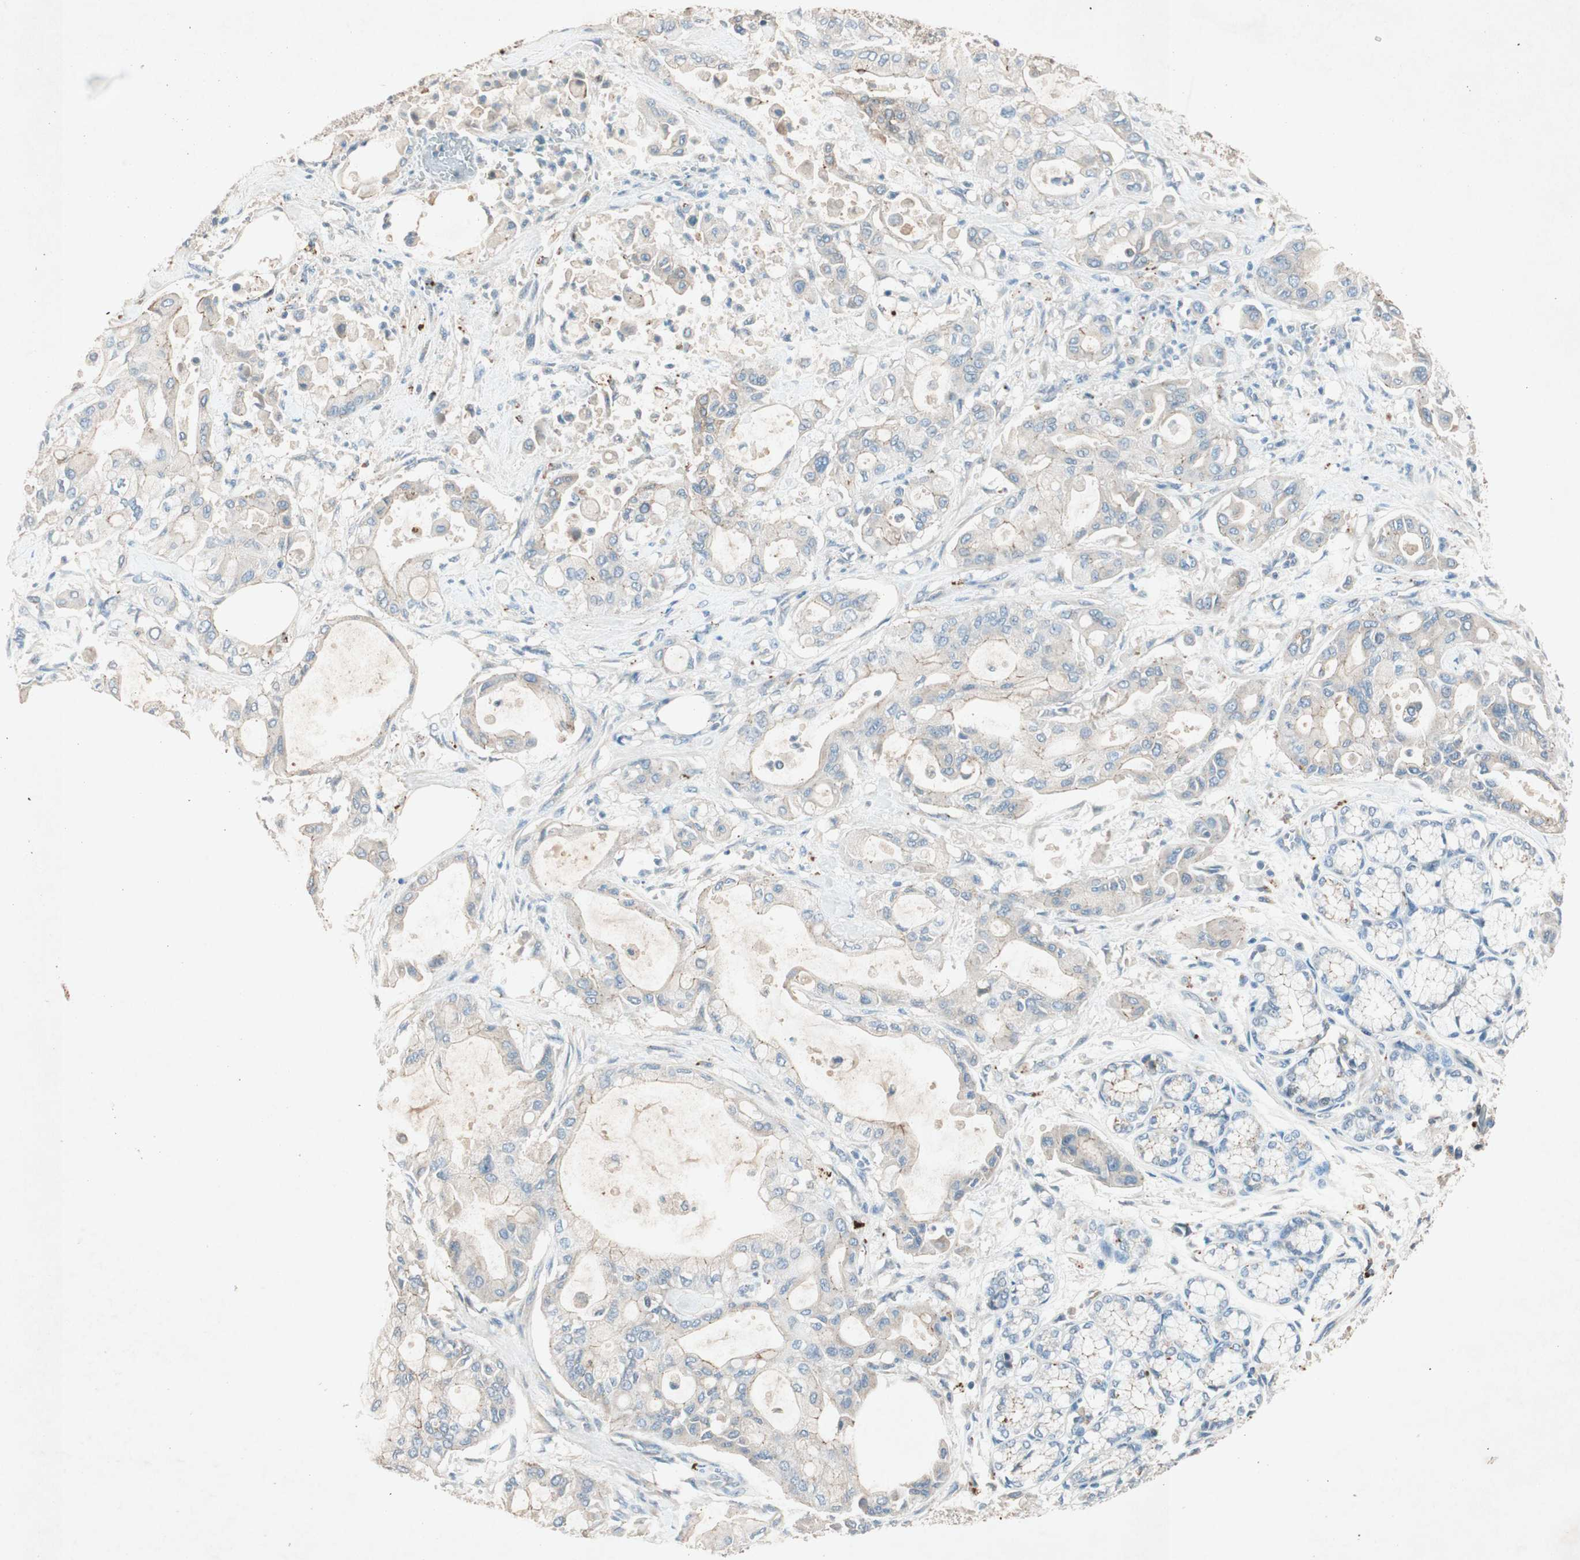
{"staining": {"intensity": "weak", "quantity": "25%-75%", "location": "cytoplasmic/membranous"}, "tissue": "pancreatic cancer", "cell_type": "Tumor cells", "image_type": "cancer", "snomed": [{"axis": "morphology", "description": "Adenocarcinoma, NOS"}, {"axis": "morphology", "description": "Adenocarcinoma, metastatic, NOS"}, {"axis": "topography", "description": "Lymph node"}, {"axis": "topography", "description": "Pancreas"}, {"axis": "topography", "description": "Duodenum"}], "caption": "Protein positivity by immunohistochemistry (IHC) reveals weak cytoplasmic/membranous expression in about 25%-75% of tumor cells in pancreatic adenocarcinoma.", "gene": "NKAIN1", "patient": {"sex": "female", "age": 64}}